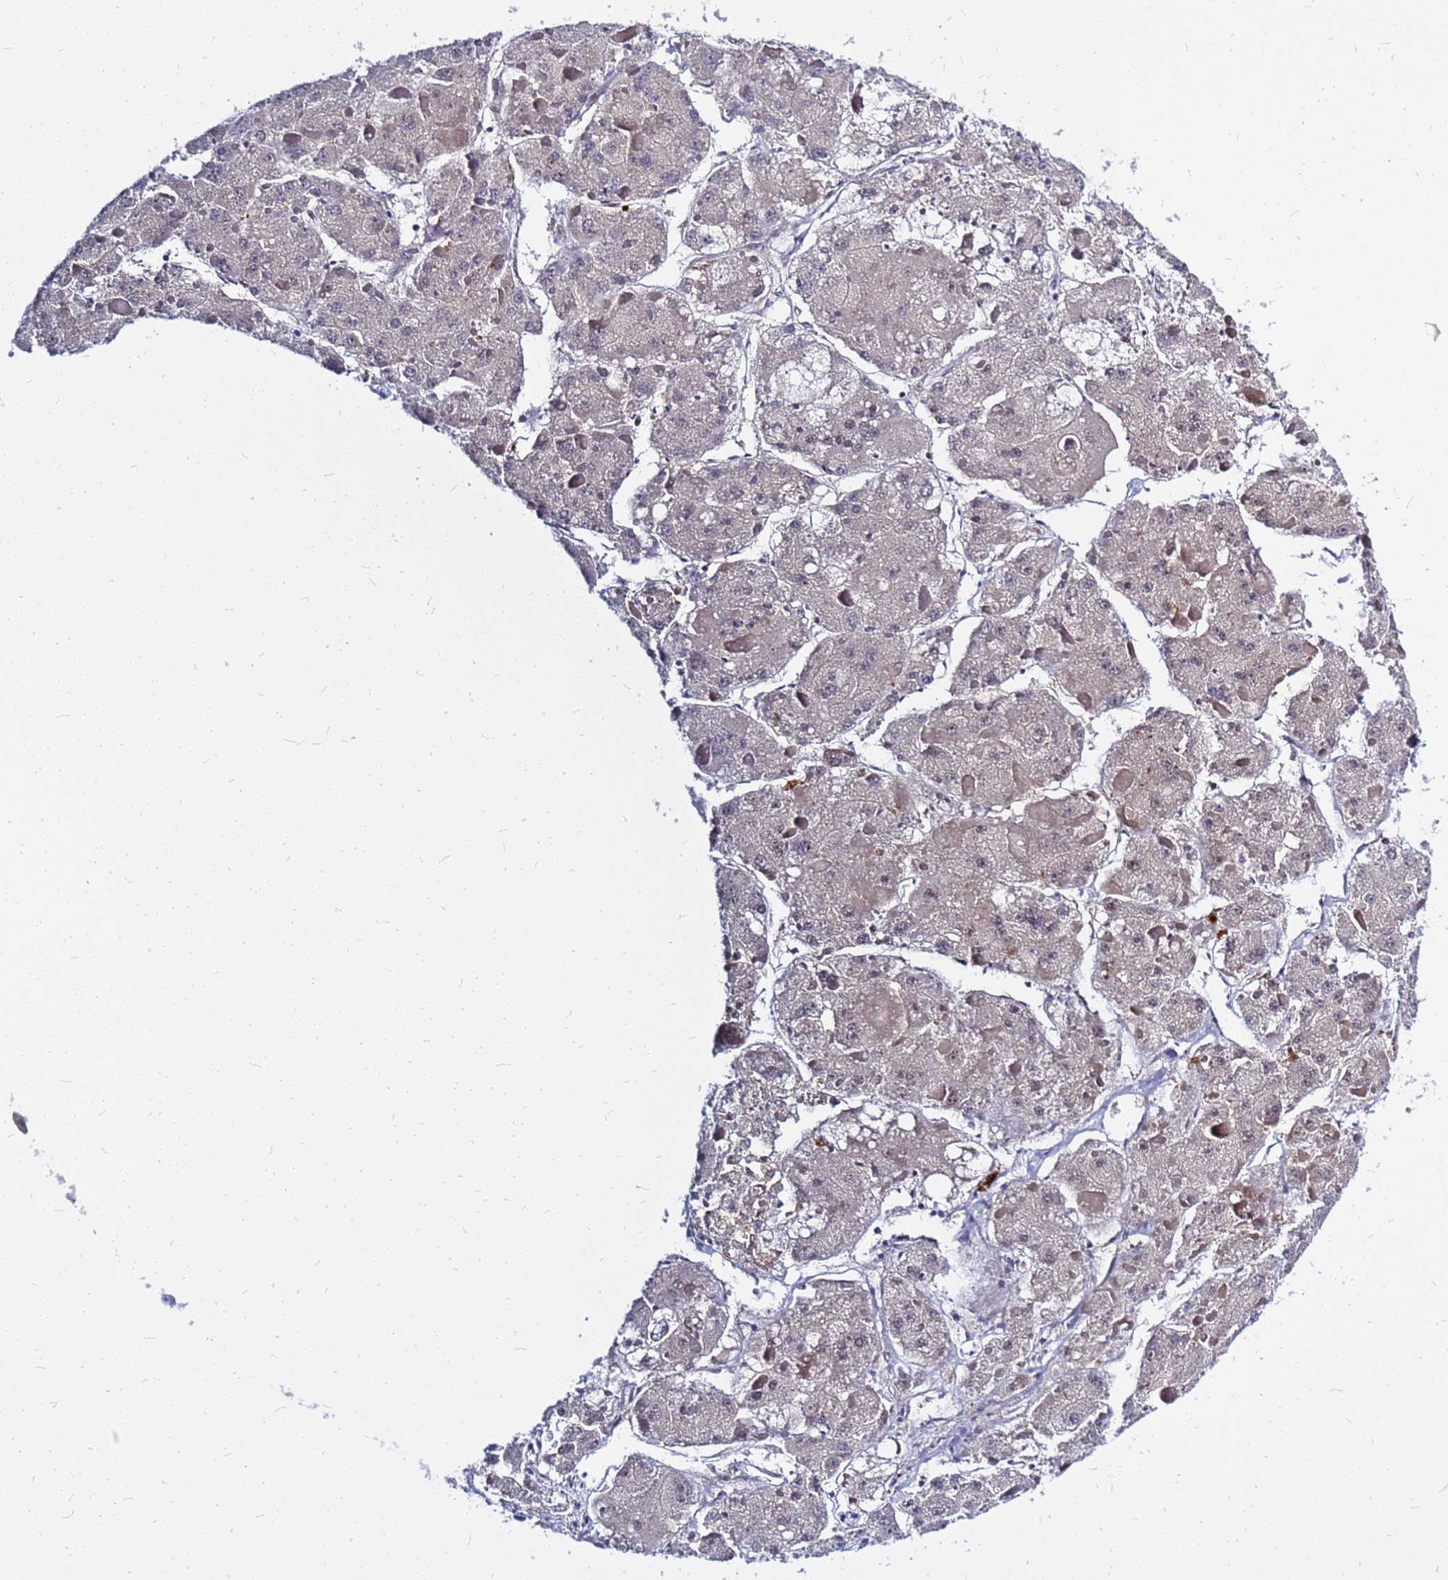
{"staining": {"intensity": "weak", "quantity": "25%-75%", "location": "nuclear"}, "tissue": "liver cancer", "cell_type": "Tumor cells", "image_type": "cancer", "snomed": [{"axis": "morphology", "description": "Carcinoma, Hepatocellular, NOS"}, {"axis": "topography", "description": "Liver"}], "caption": "Brown immunohistochemical staining in human liver hepatocellular carcinoma displays weak nuclear expression in about 25%-75% of tumor cells.", "gene": "SRGAP3", "patient": {"sex": "female", "age": 73}}